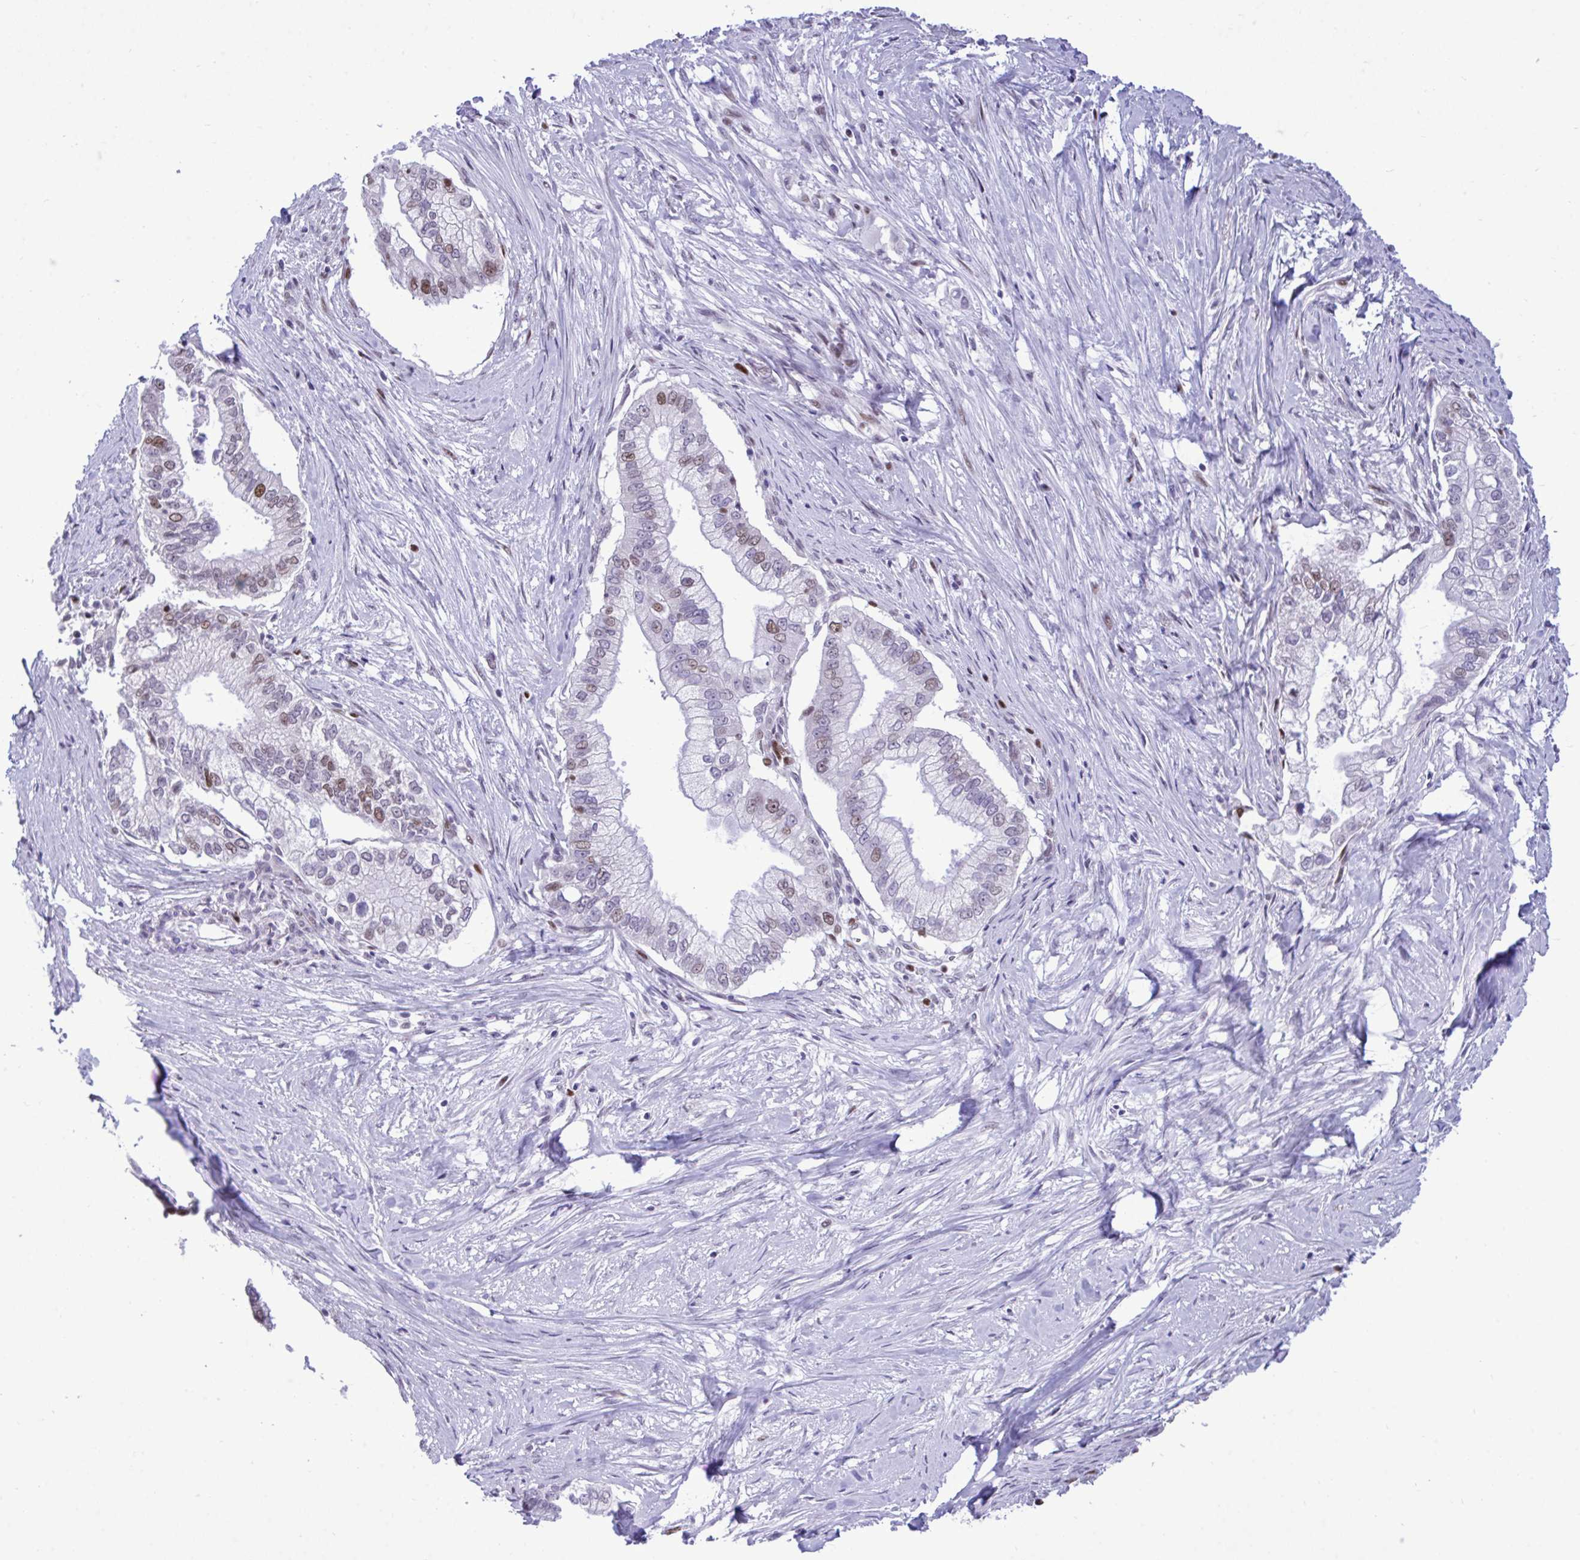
{"staining": {"intensity": "moderate", "quantity": "25%-75%", "location": "nuclear"}, "tissue": "pancreatic cancer", "cell_type": "Tumor cells", "image_type": "cancer", "snomed": [{"axis": "morphology", "description": "Adenocarcinoma, NOS"}, {"axis": "topography", "description": "Pancreas"}], "caption": "Protein analysis of adenocarcinoma (pancreatic) tissue exhibits moderate nuclear positivity in about 25%-75% of tumor cells. (DAB = brown stain, brightfield microscopy at high magnification).", "gene": "C1QL2", "patient": {"sex": "male", "age": 70}}